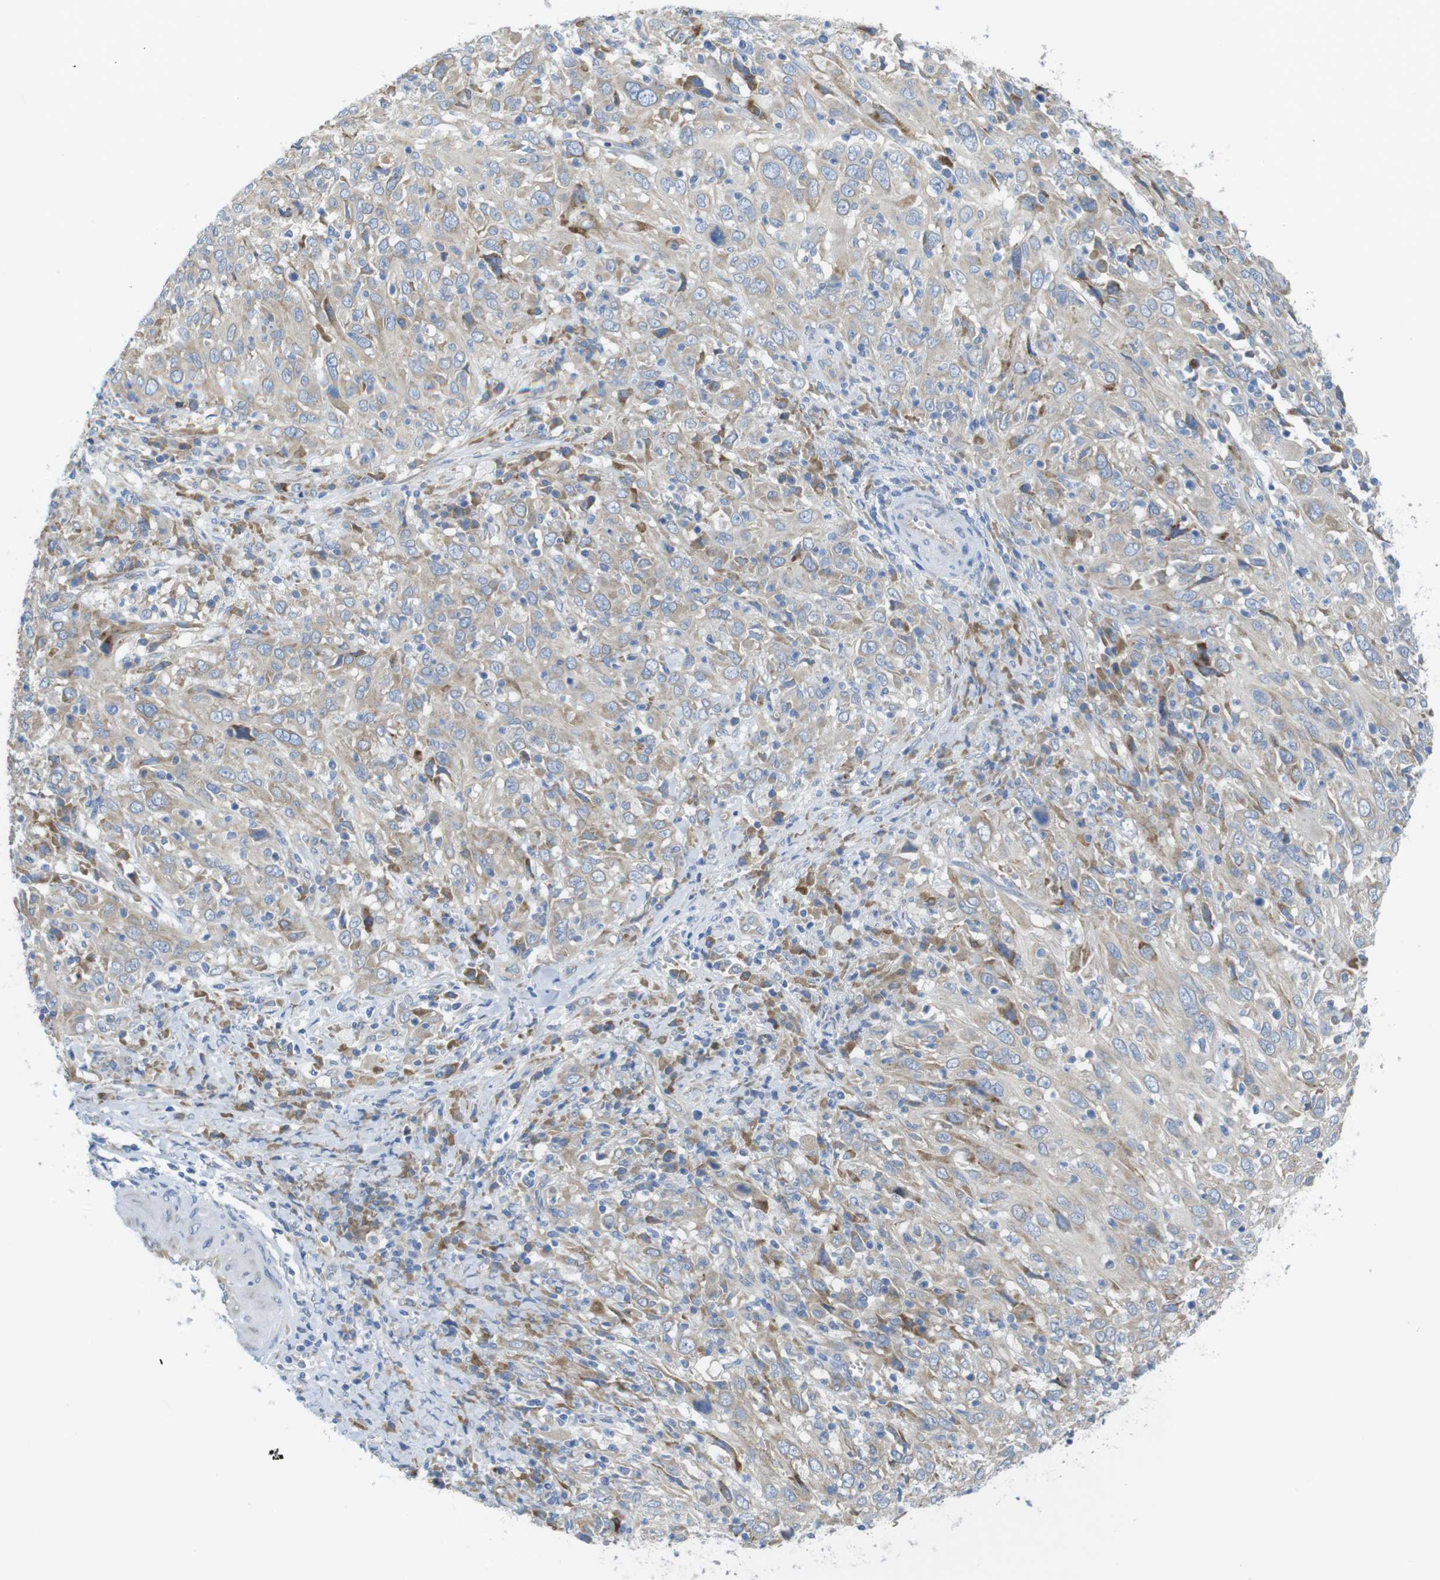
{"staining": {"intensity": "weak", "quantity": ">75%", "location": "cytoplasmic/membranous"}, "tissue": "cervical cancer", "cell_type": "Tumor cells", "image_type": "cancer", "snomed": [{"axis": "morphology", "description": "Squamous cell carcinoma, NOS"}, {"axis": "topography", "description": "Cervix"}], "caption": "An immunohistochemistry (IHC) photomicrograph of neoplastic tissue is shown. Protein staining in brown labels weak cytoplasmic/membranous positivity in cervical cancer (squamous cell carcinoma) within tumor cells.", "gene": "TMEM234", "patient": {"sex": "female", "age": 46}}